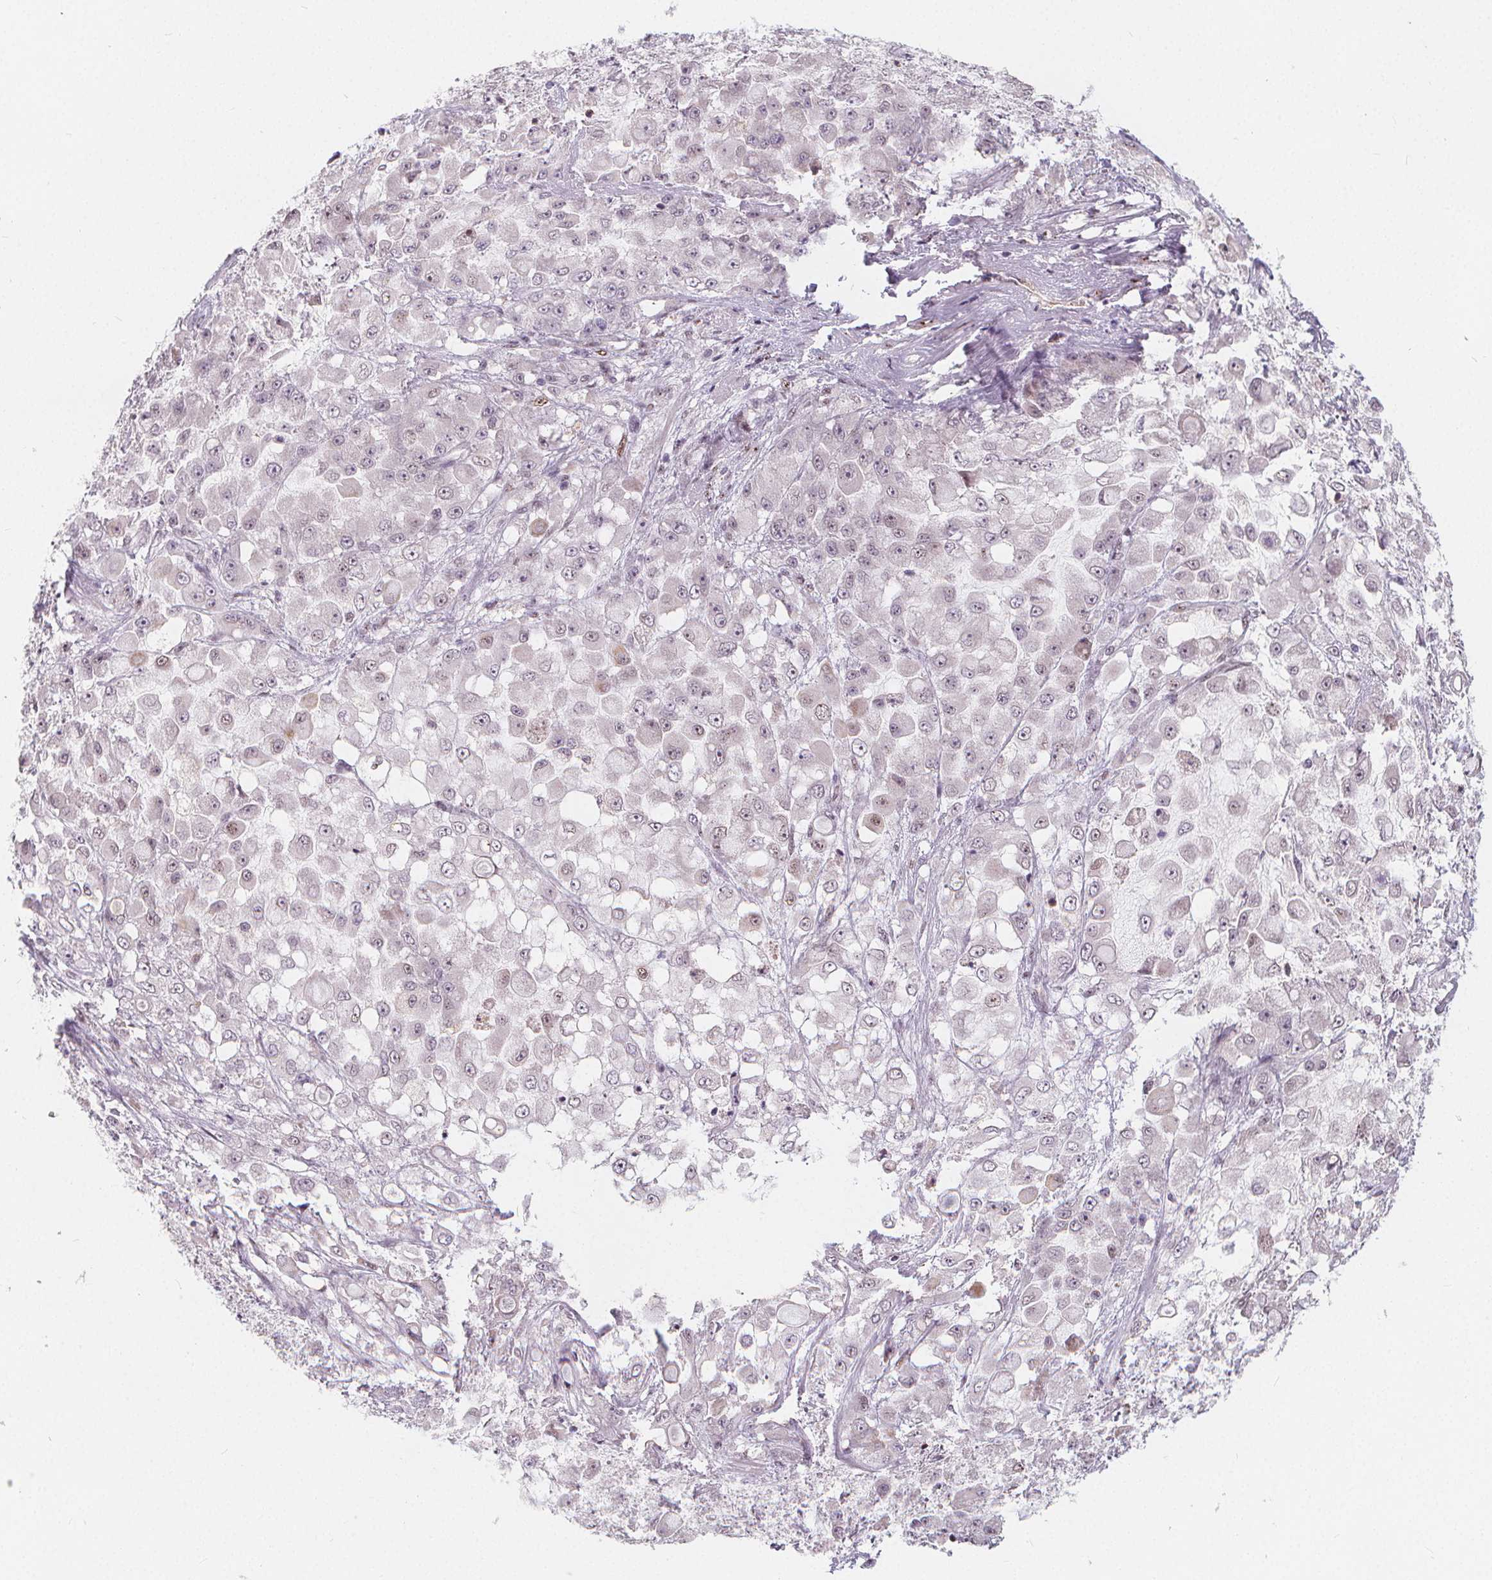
{"staining": {"intensity": "weak", "quantity": "<25%", "location": "cytoplasmic/membranous"}, "tissue": "stomach cancer", "cell_type": "Tumor cells", "image_type": "cancer", "snomed": [{"axis": "morphology", "description": "Adenocarcinoma, NOS"}, {"axis": "topography", "description": "Stomach"}], "caption": "Tumor cells show no significant protein positivity in stomach adenocarcinoma. Nuclei are stained in blue.", "gene": "DRC3", "patient": {"sex": "female", "age": 76}}